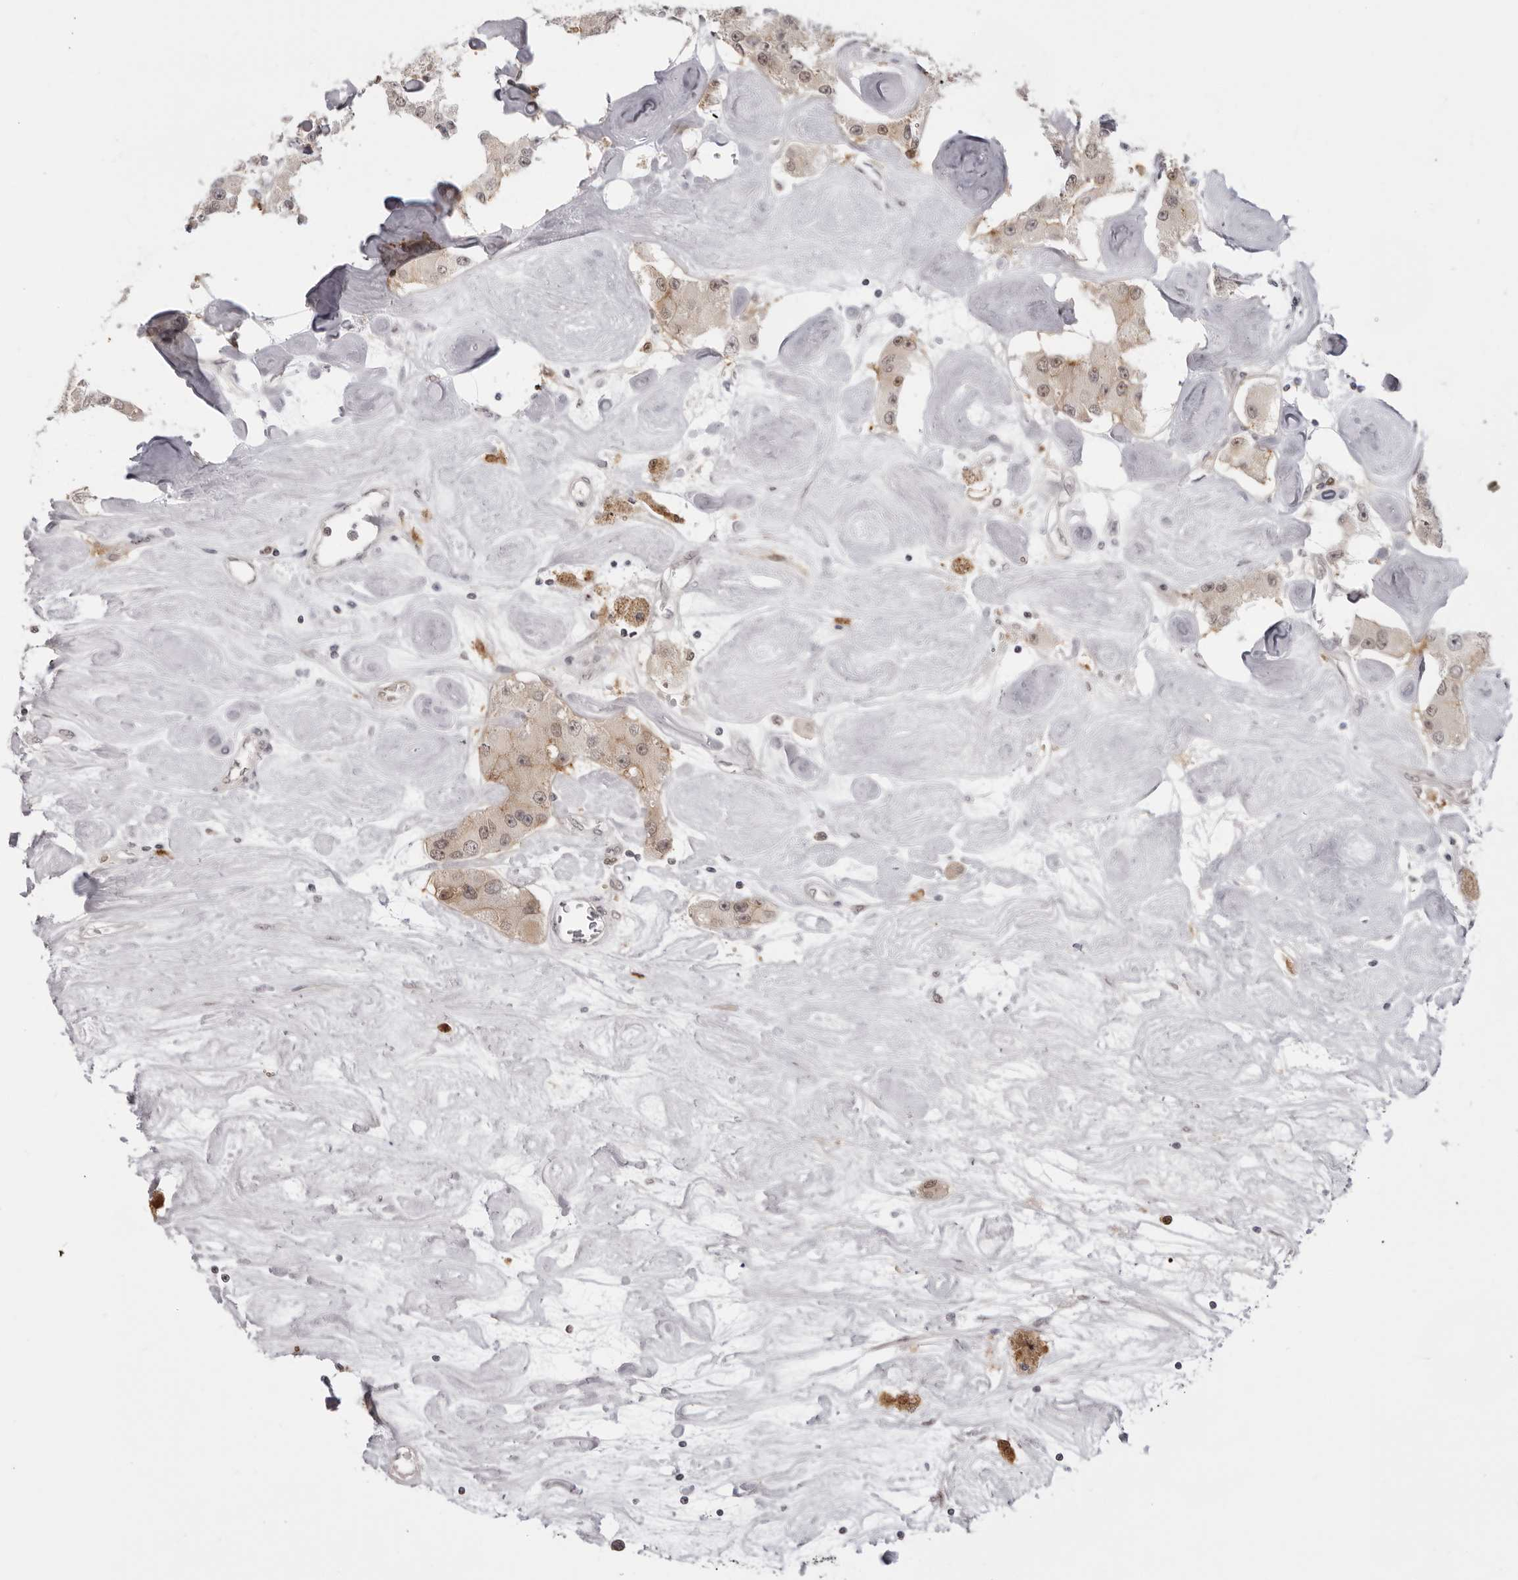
{"staining": {"intensity": "weak", "quantity": ">75%", "location": "nuclear"}, "tissue": "carcinoid", "cell_type": "Tumor cells", "image_type": "cancer", "snomed": [{"axis": "morphology", "description": "Carcinoid, malignant, NOS"}, {"axis": "topography", "description": "Pancreas"}], "caption": "Malignant carcinoid stained with DAB IHC demonstrates low levels of weak nuclear expression in about >75% of tumor cells.", "gene": "SRGAP2", "patient": {"sex": "male", "age": 41}}